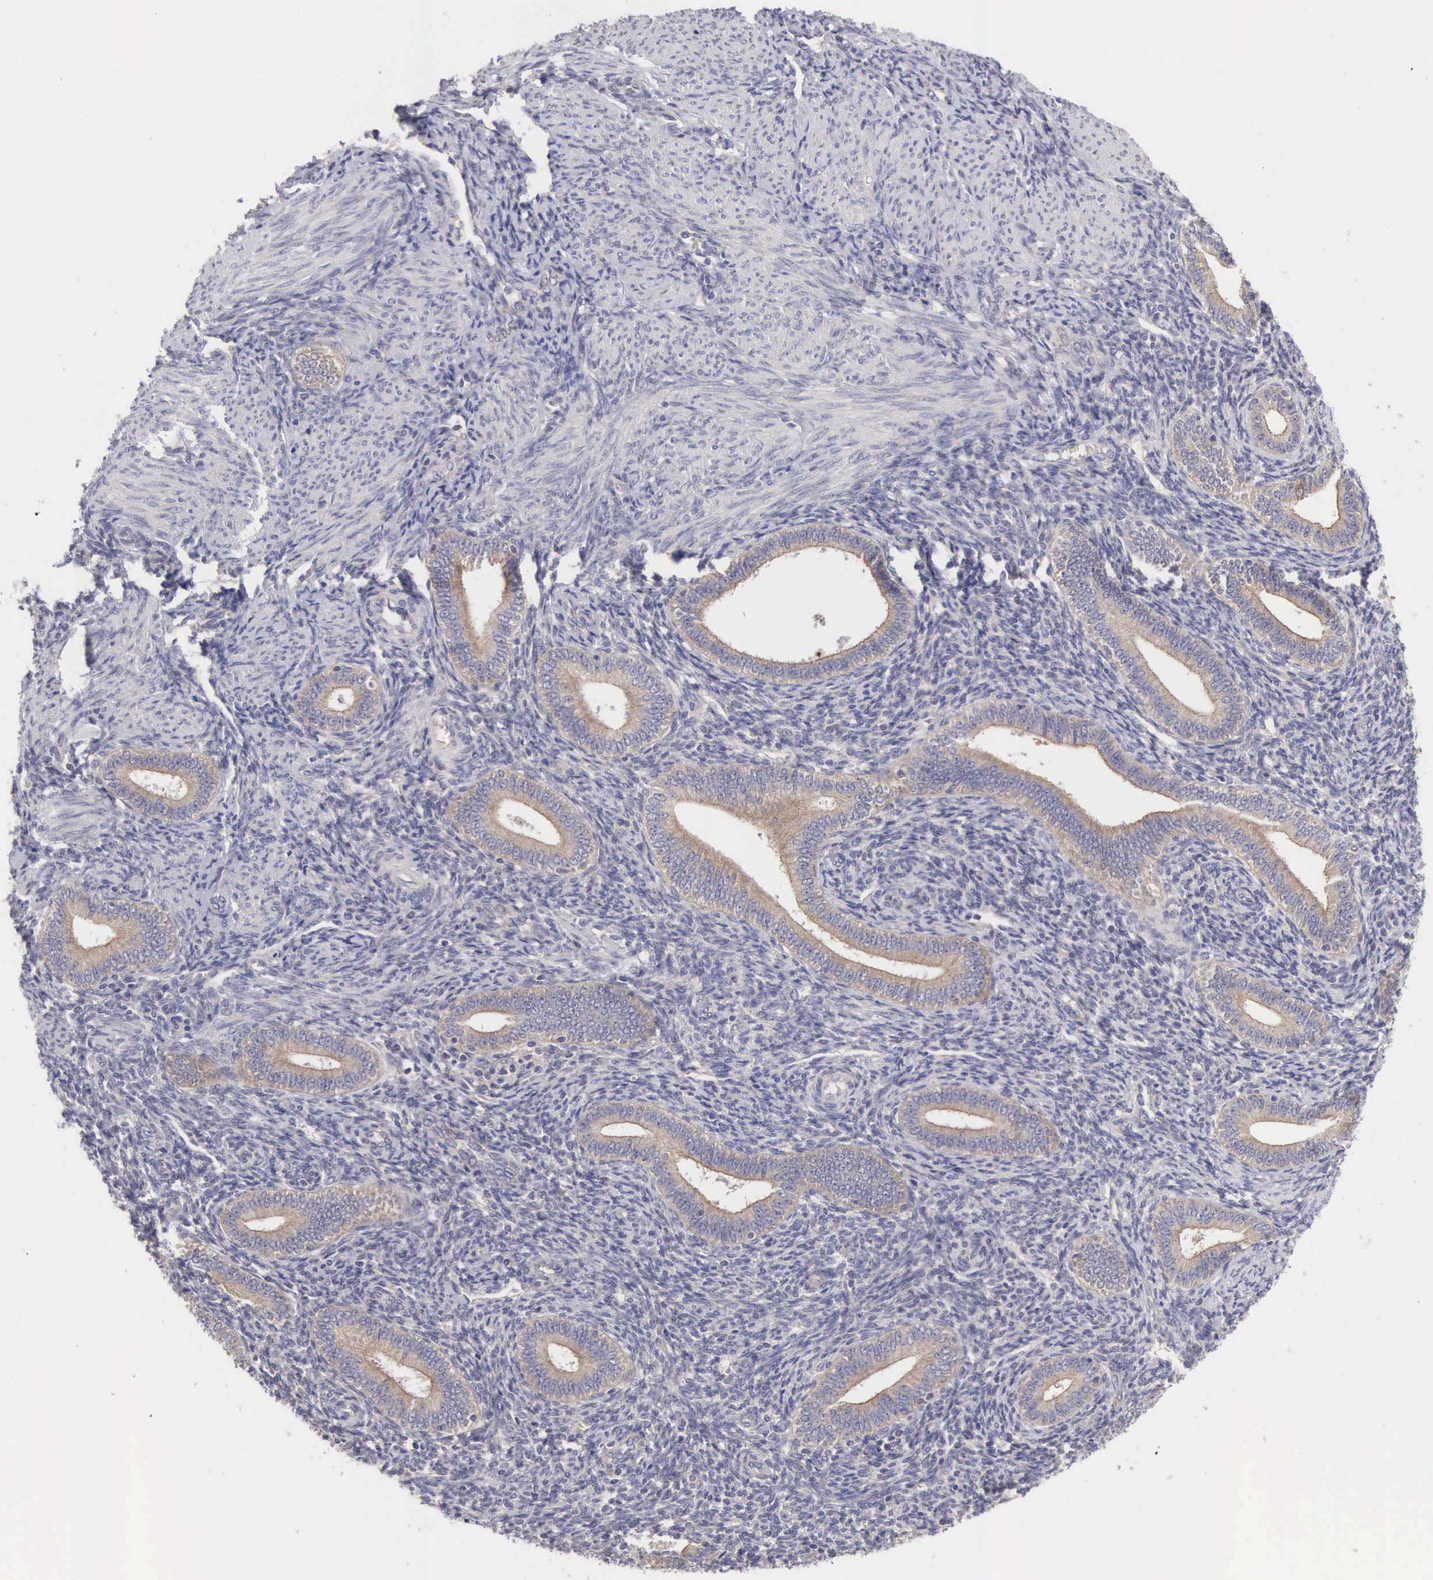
{"staining": {"intensity": "negative", "quantity": "none", "location": "none"}, "tissue": "endometrium", "cell_type": "Cells in endometrial stroma", "image_type": "normal", "snomed": [{"axis": "morphology", "description": "Normal tissue, NOS"}, {"axis": "topography", "description": "Endometrium"}], "caption": "The histopathology image exhibits no staining of cells in endometrial stroma in normal endometrium.", "gene": "TXLNG", "patient": {"sex": "female", "age": 35}}